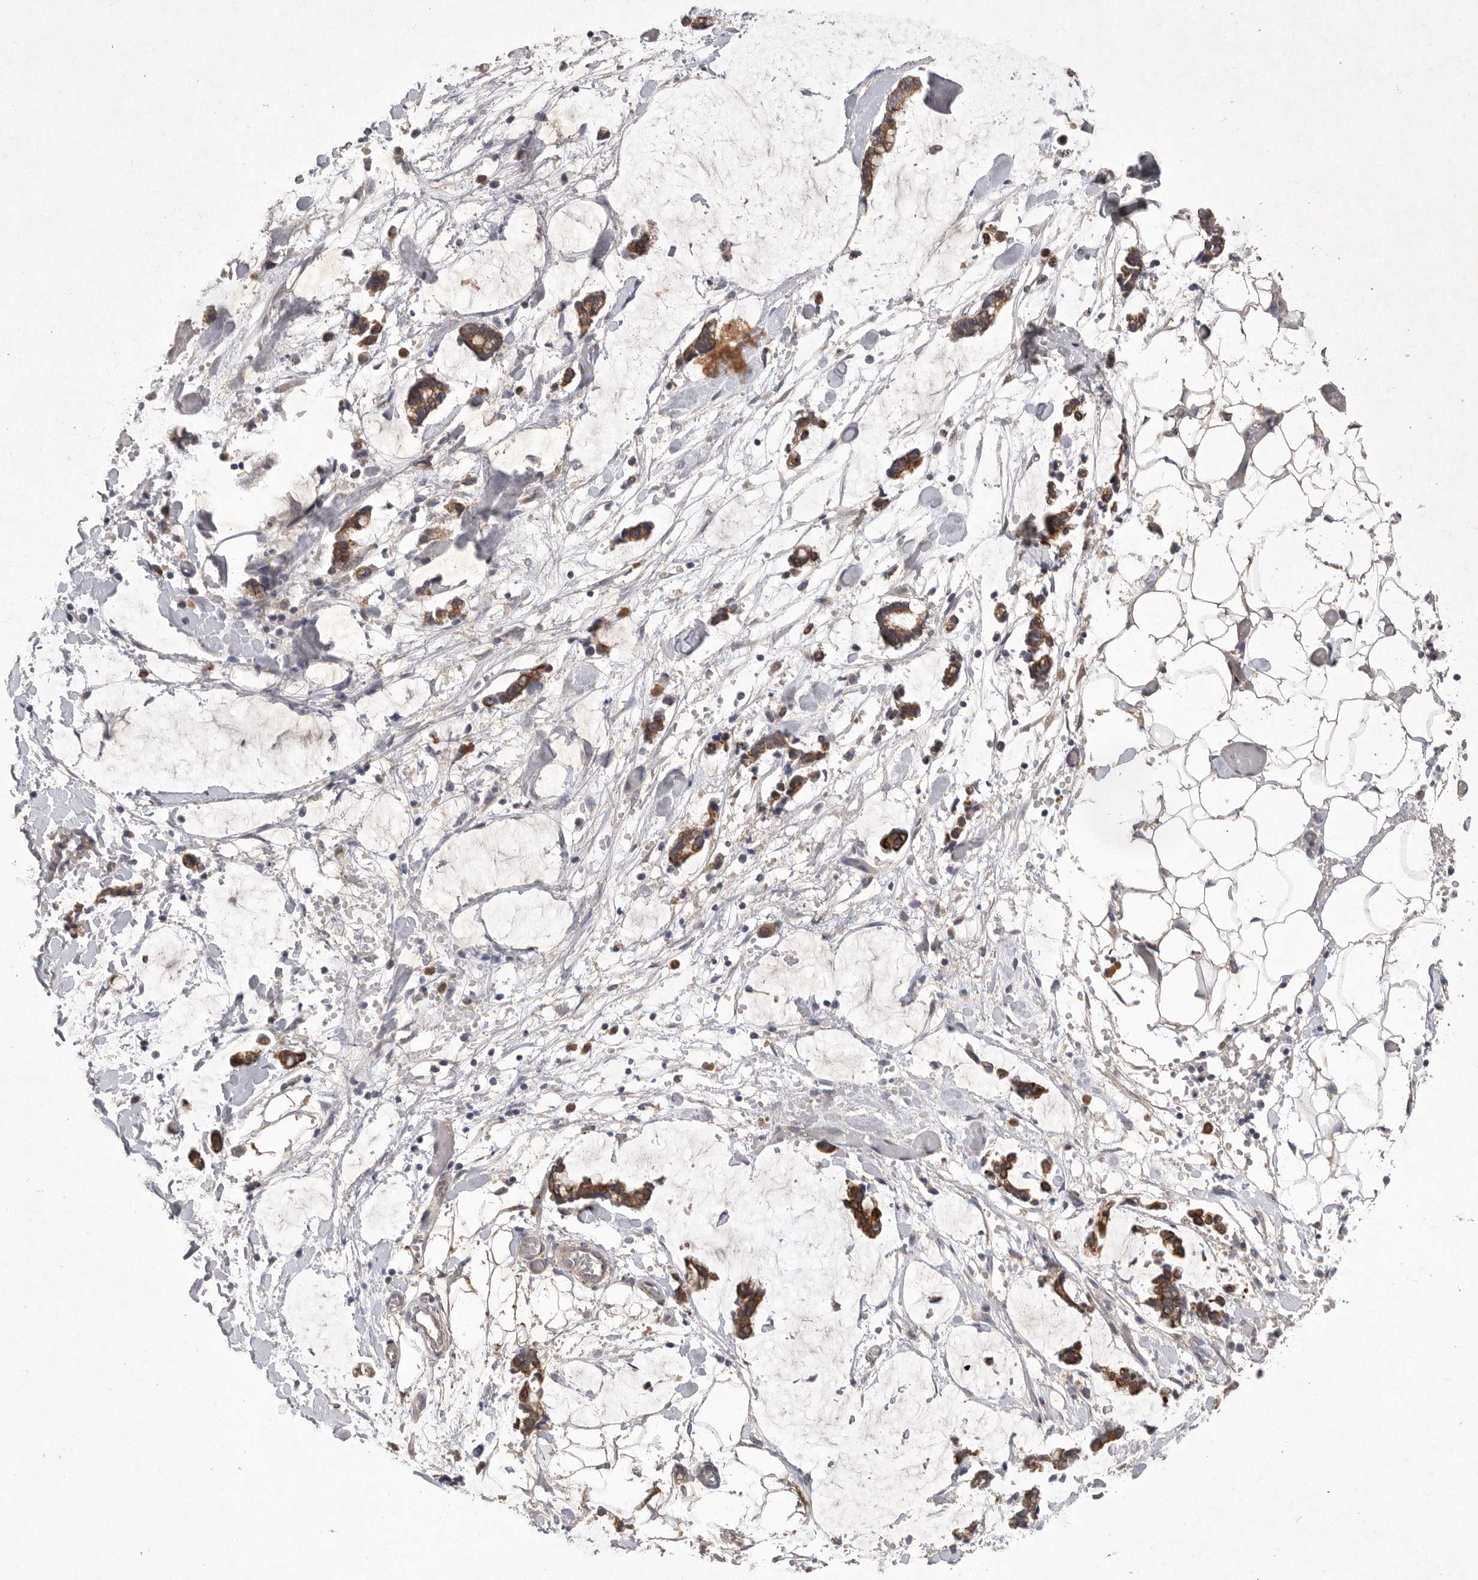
{"staining": {"intensity": "moderate", "quantity": "<25%", "location": "cytoplasmic/membranous"}, "tissue": "adipose tissue", "cell_type": "Adipocytes", "image_type": "normal", "snomed": [{"axis": "morphology", "description": "Normal tissue, NOS"}, {"axis": "morphology", "description": "Adenocarcinoma, NOS"}, {"axis": "topography", "description": "Smooth muscle"}, {"axis": "topography", "description": "Colon"}], "caption": "An image of adipose tissue stained for a protein demonstrates moderate cytoplasmic/membranous brown staining in adipocytes. (DAB IHC, brown staining for protein, blue staining for nuclei).", "gene": "DHDDS", "patient": {"sex": "male", "age": 14}}